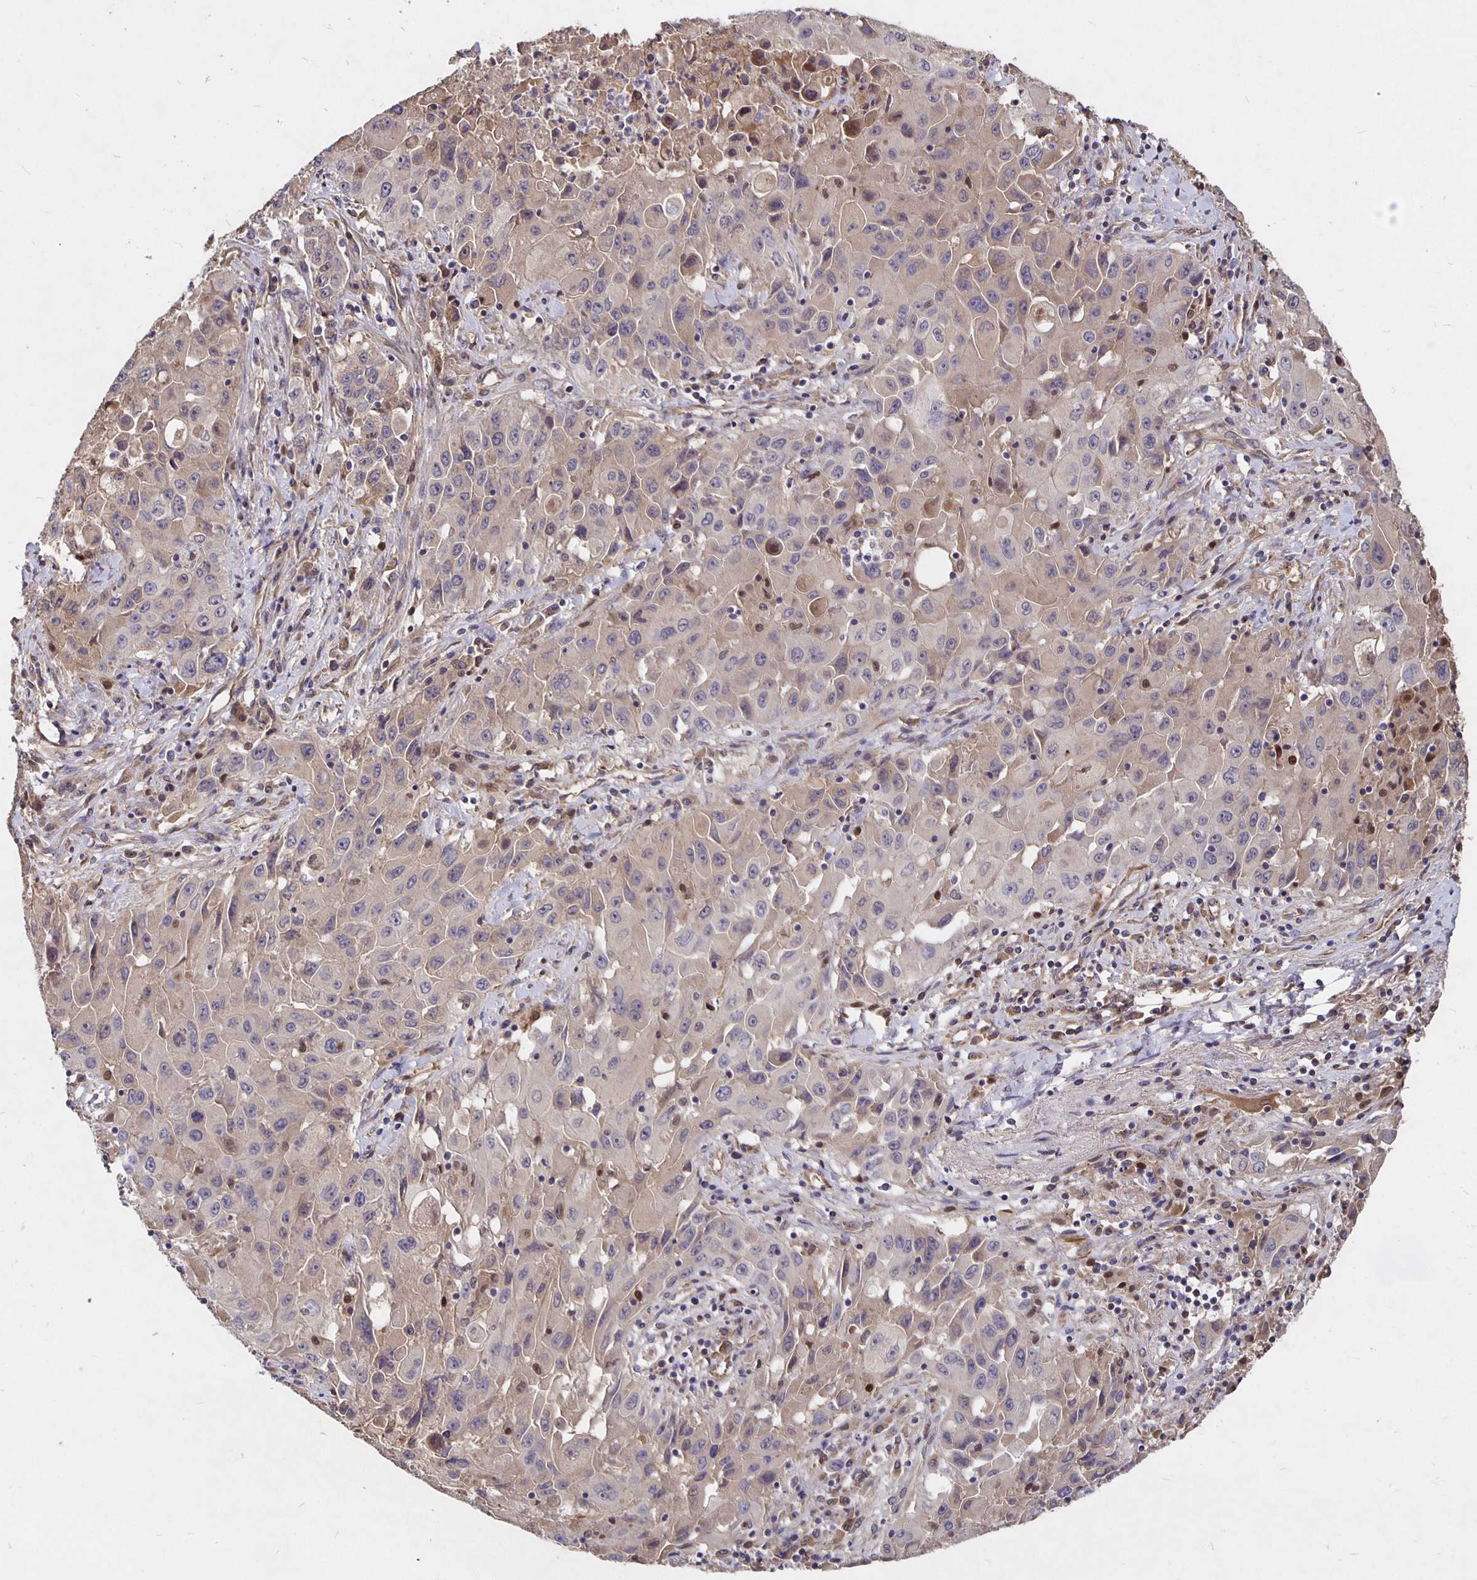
{"staining": {"intensity": "weak", "quantity": "<25%", "location": "cytoplasmic/membranous"}, "tissue": "lung cancer", "cell_type": "Tumor cells", "image_type": "cancer", "snomed": [{"axis": "morphology", "description": "Squamous cell carcinoma, NOS"}, {"axis": "topography", "description": "Lung"}], "caption": "Lung cancer was stained to show a protein in brown. There is no significant expression in tumor cells.", "gene": "NOG", "patient": {"sex": "male", "age": 63}}